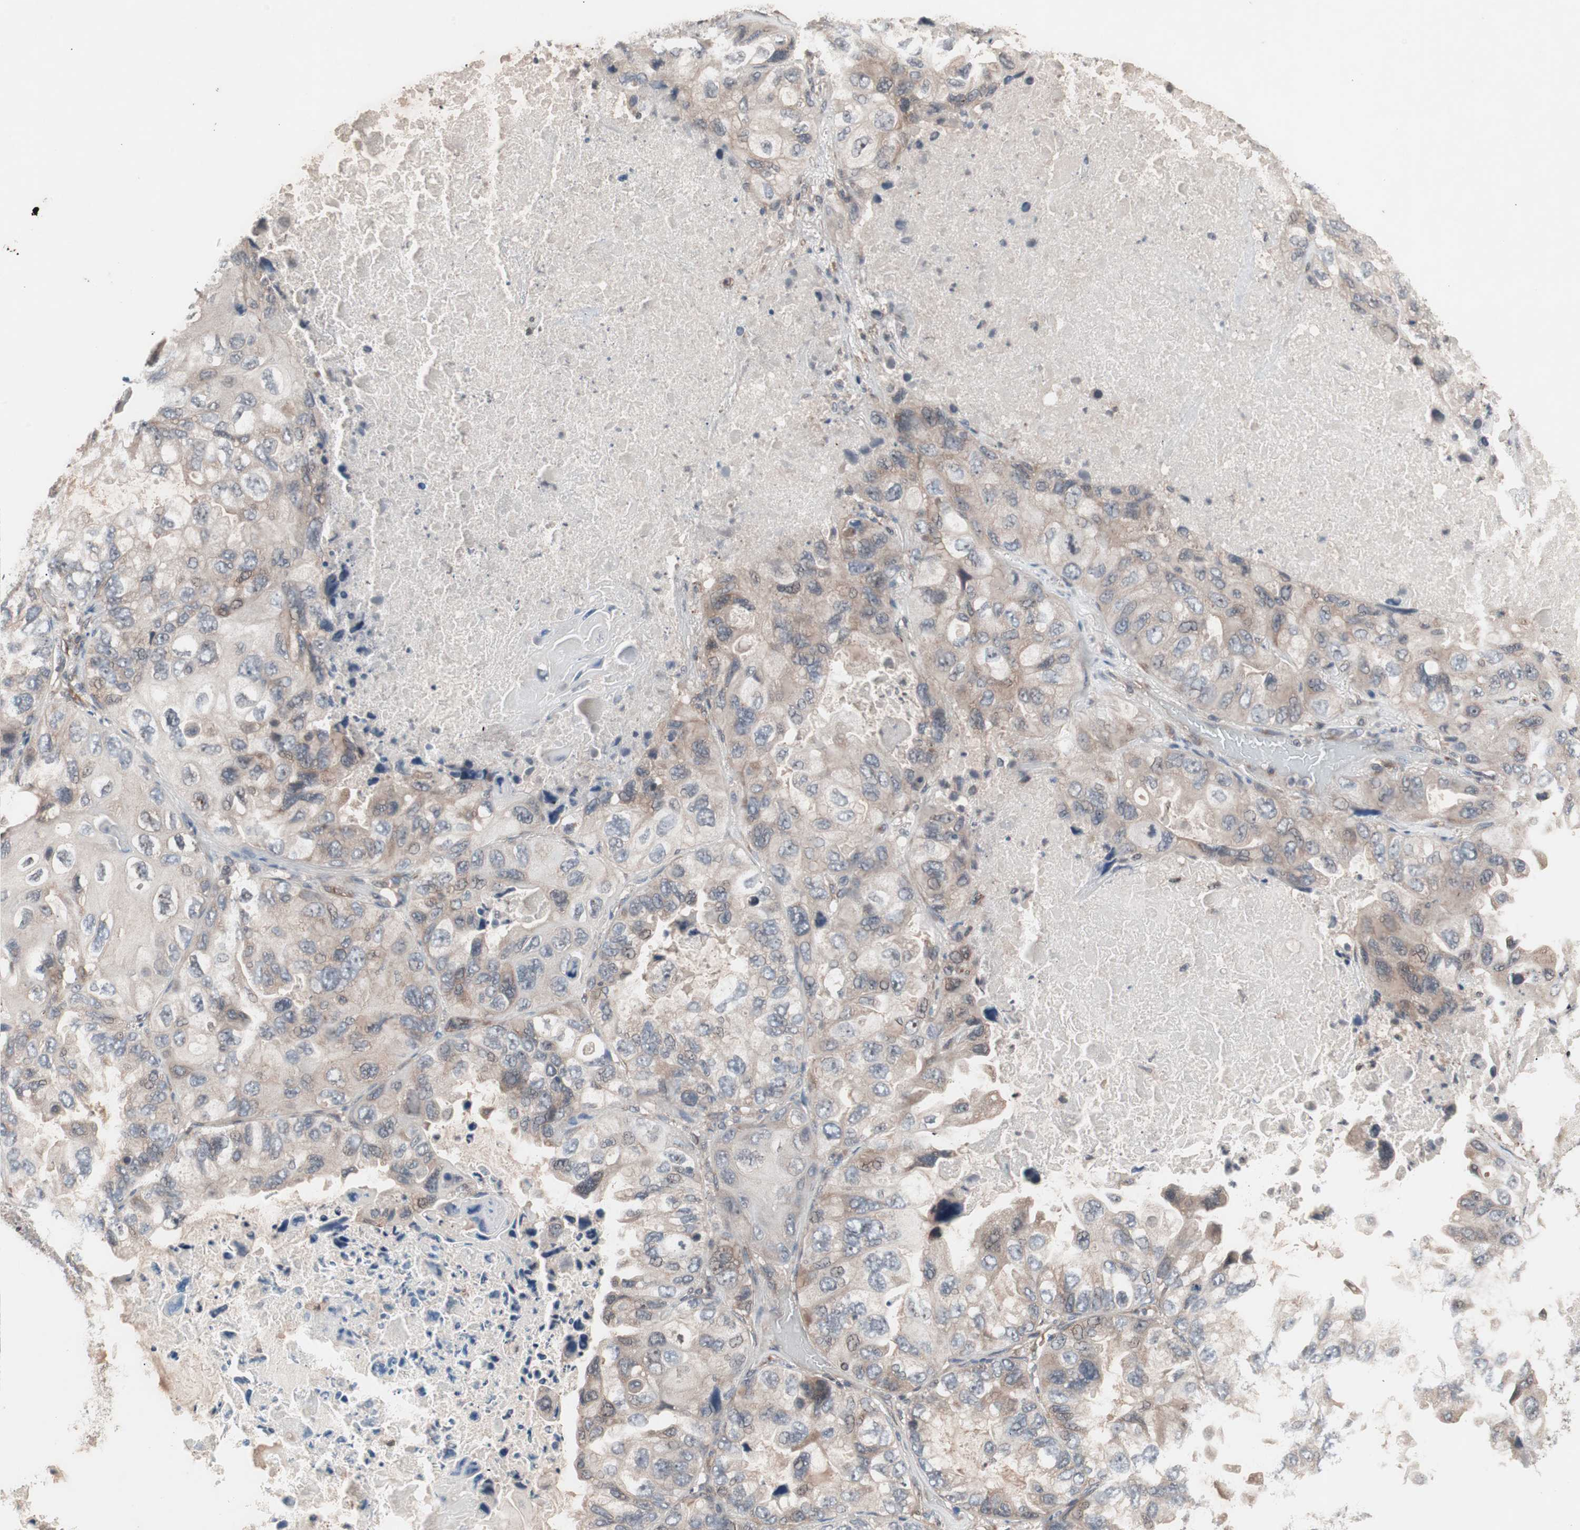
{"staining": {"intensity": "weak", "quantity": "<25%", "location": "cytoplasmic/membranous"}, "tissue": "lung cancer", "cell_type": "Tumor cells", "image_type": "cancer", "snomed": [{"axis": "morphology", "description": "Squamous cell carcinoma, NOS"}, {"axis": "topography", "description": "Lung"}], "caption": "The photomicrograph shows no staining of tumor cells in lung cancer.", "gene": "IRS1", "patient": {"sex": "female", "age": 73}}